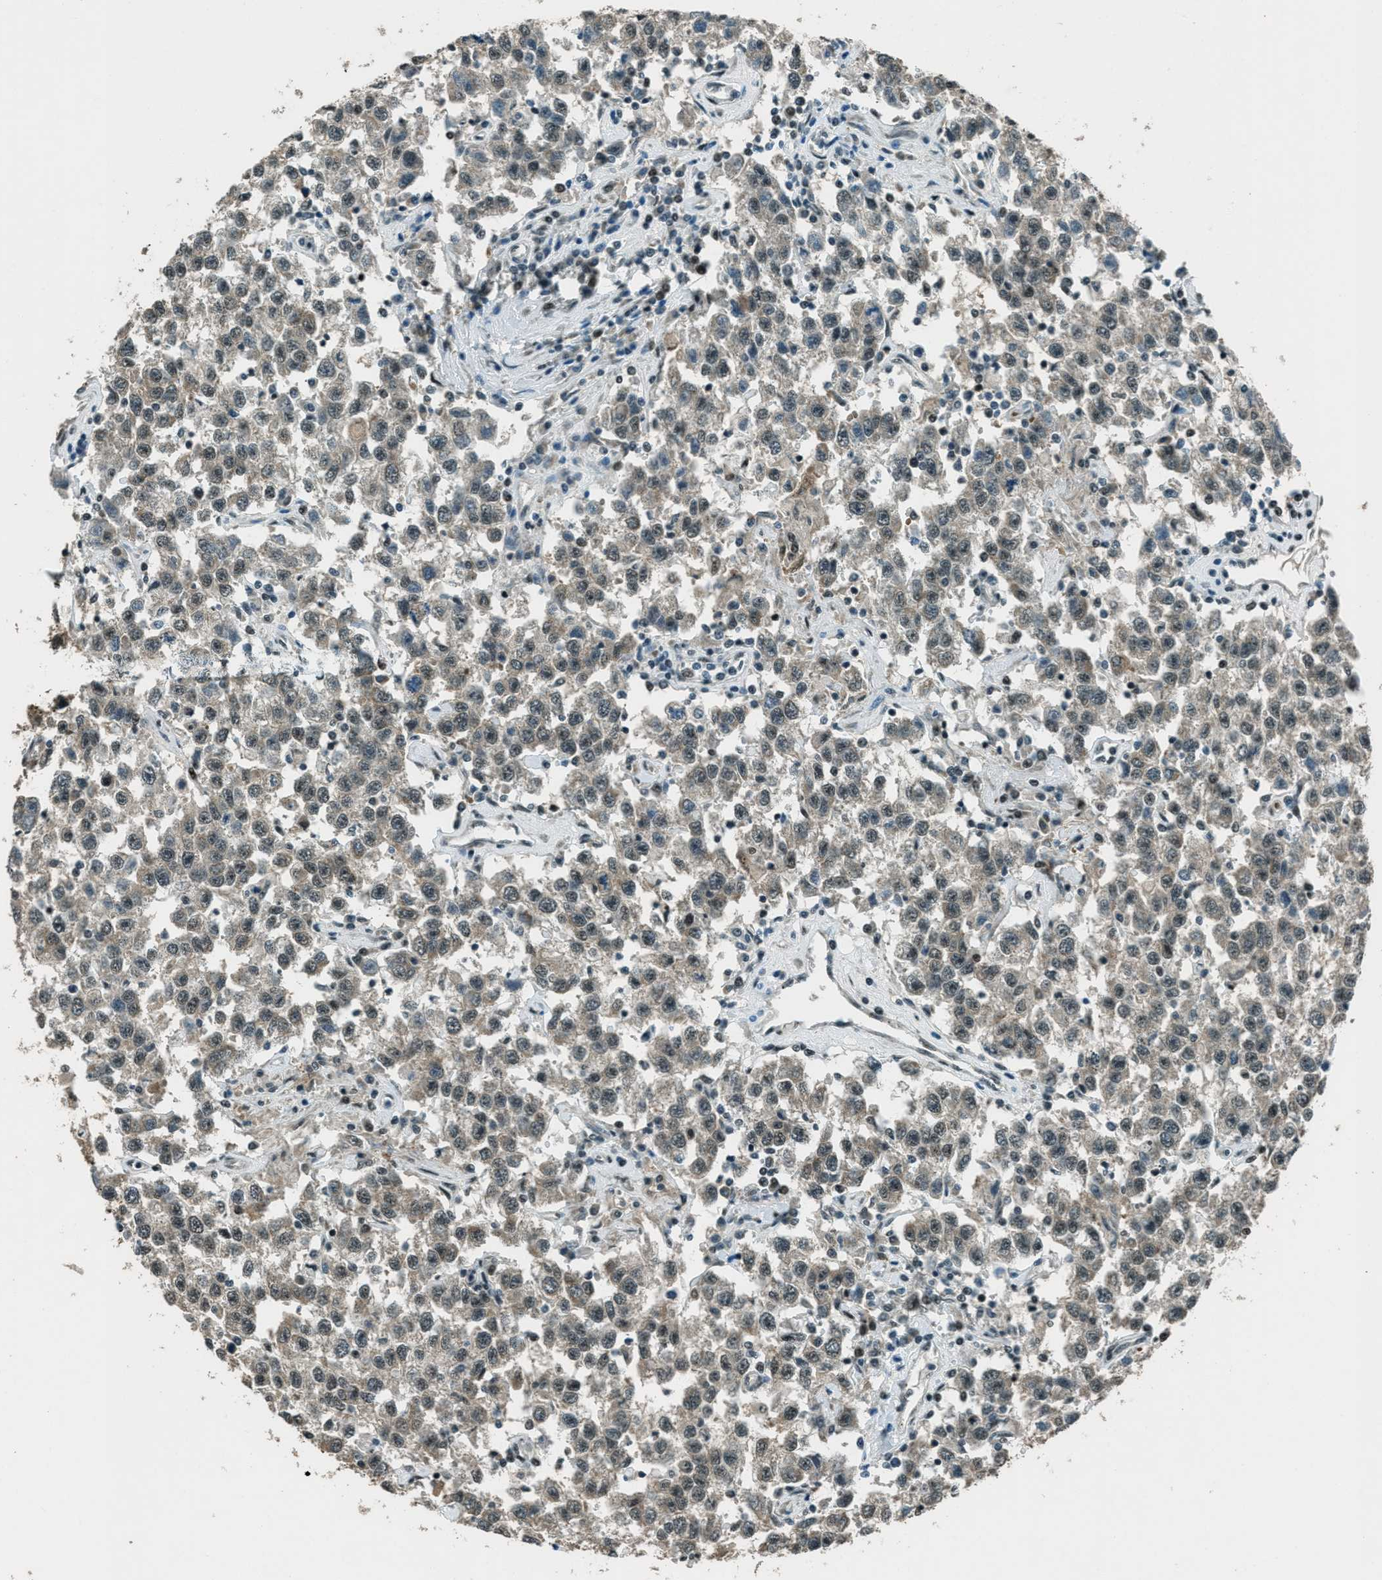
{"staining": {"intensity": "weak", "quantity": "<25%", "location": "cytoplasmic/membranous"}, "tissue": "testis cancer", "cell_type": "Tumor cells", "image_type": "cancer", "snomed": [{"axis": "morphology", "description": "Seminoma, NOS"}, {"axis": "topography", "description": "Testis"}], "caption": "An image of testis cancer (seminoma) stained for a protein shows no brown staining in tumor cells.", "gene": "TARDBP", "patient": {"sex": "male", "age": 41}}